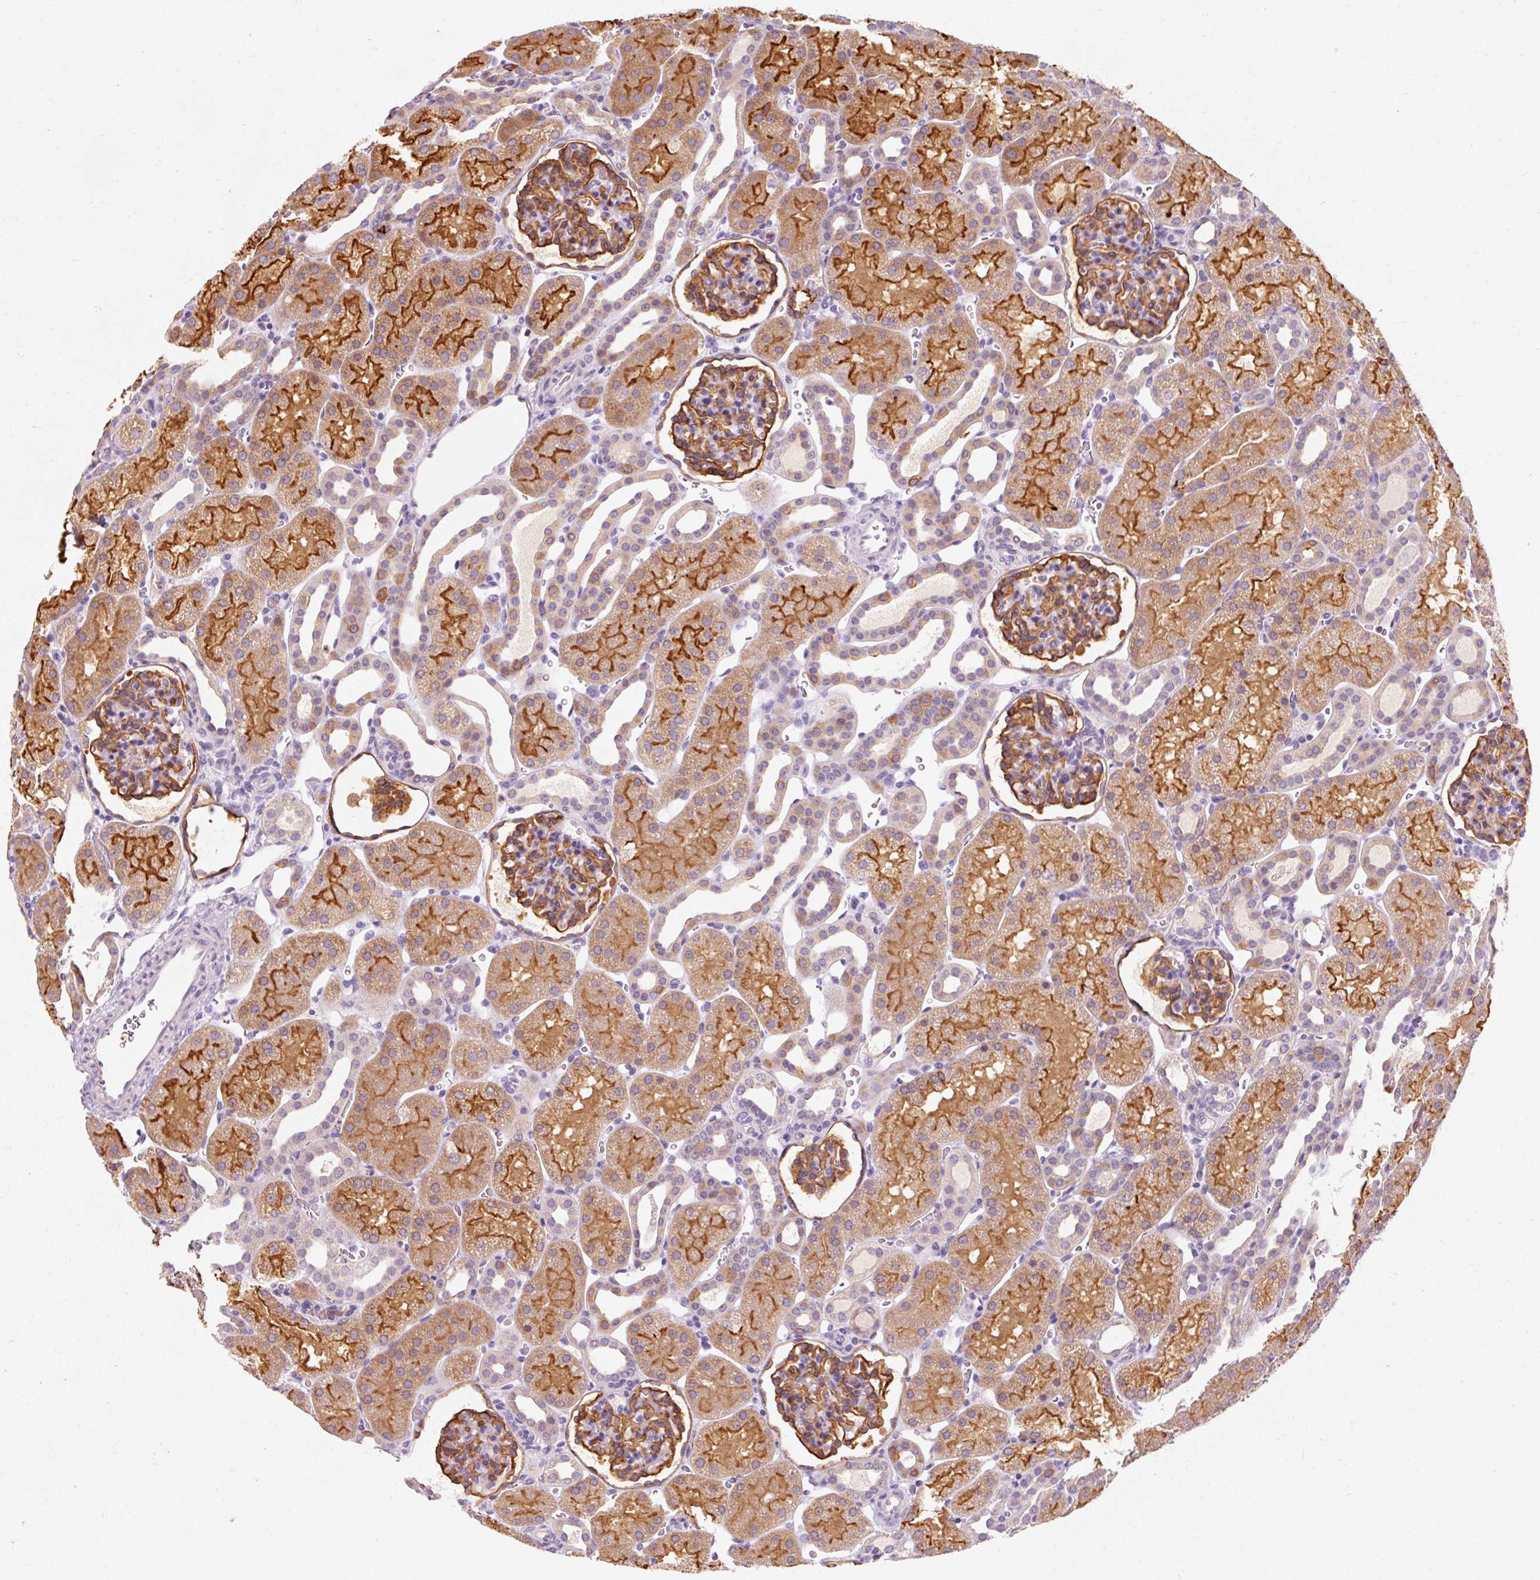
{"staining": {"intensity": "strong", "quantity": "25%-75%", "location": "cytoplasmic/membranous"}, "tissue": "kidney", "cell_type": "Cells in glomeruli", "image_type": "normal", "snomed": [{"axis": "morphology", "description": "Normal tissue, NOS"}, {"axis": "topography", "description": "Kidney"}], "caption": "Normal kidney reveals strong cytoplasmic/membranous expression in about 25%-75% of cells in glomeruli.", "gene": "OR8K1", "patient": {"sex": "male", "age": 2}}